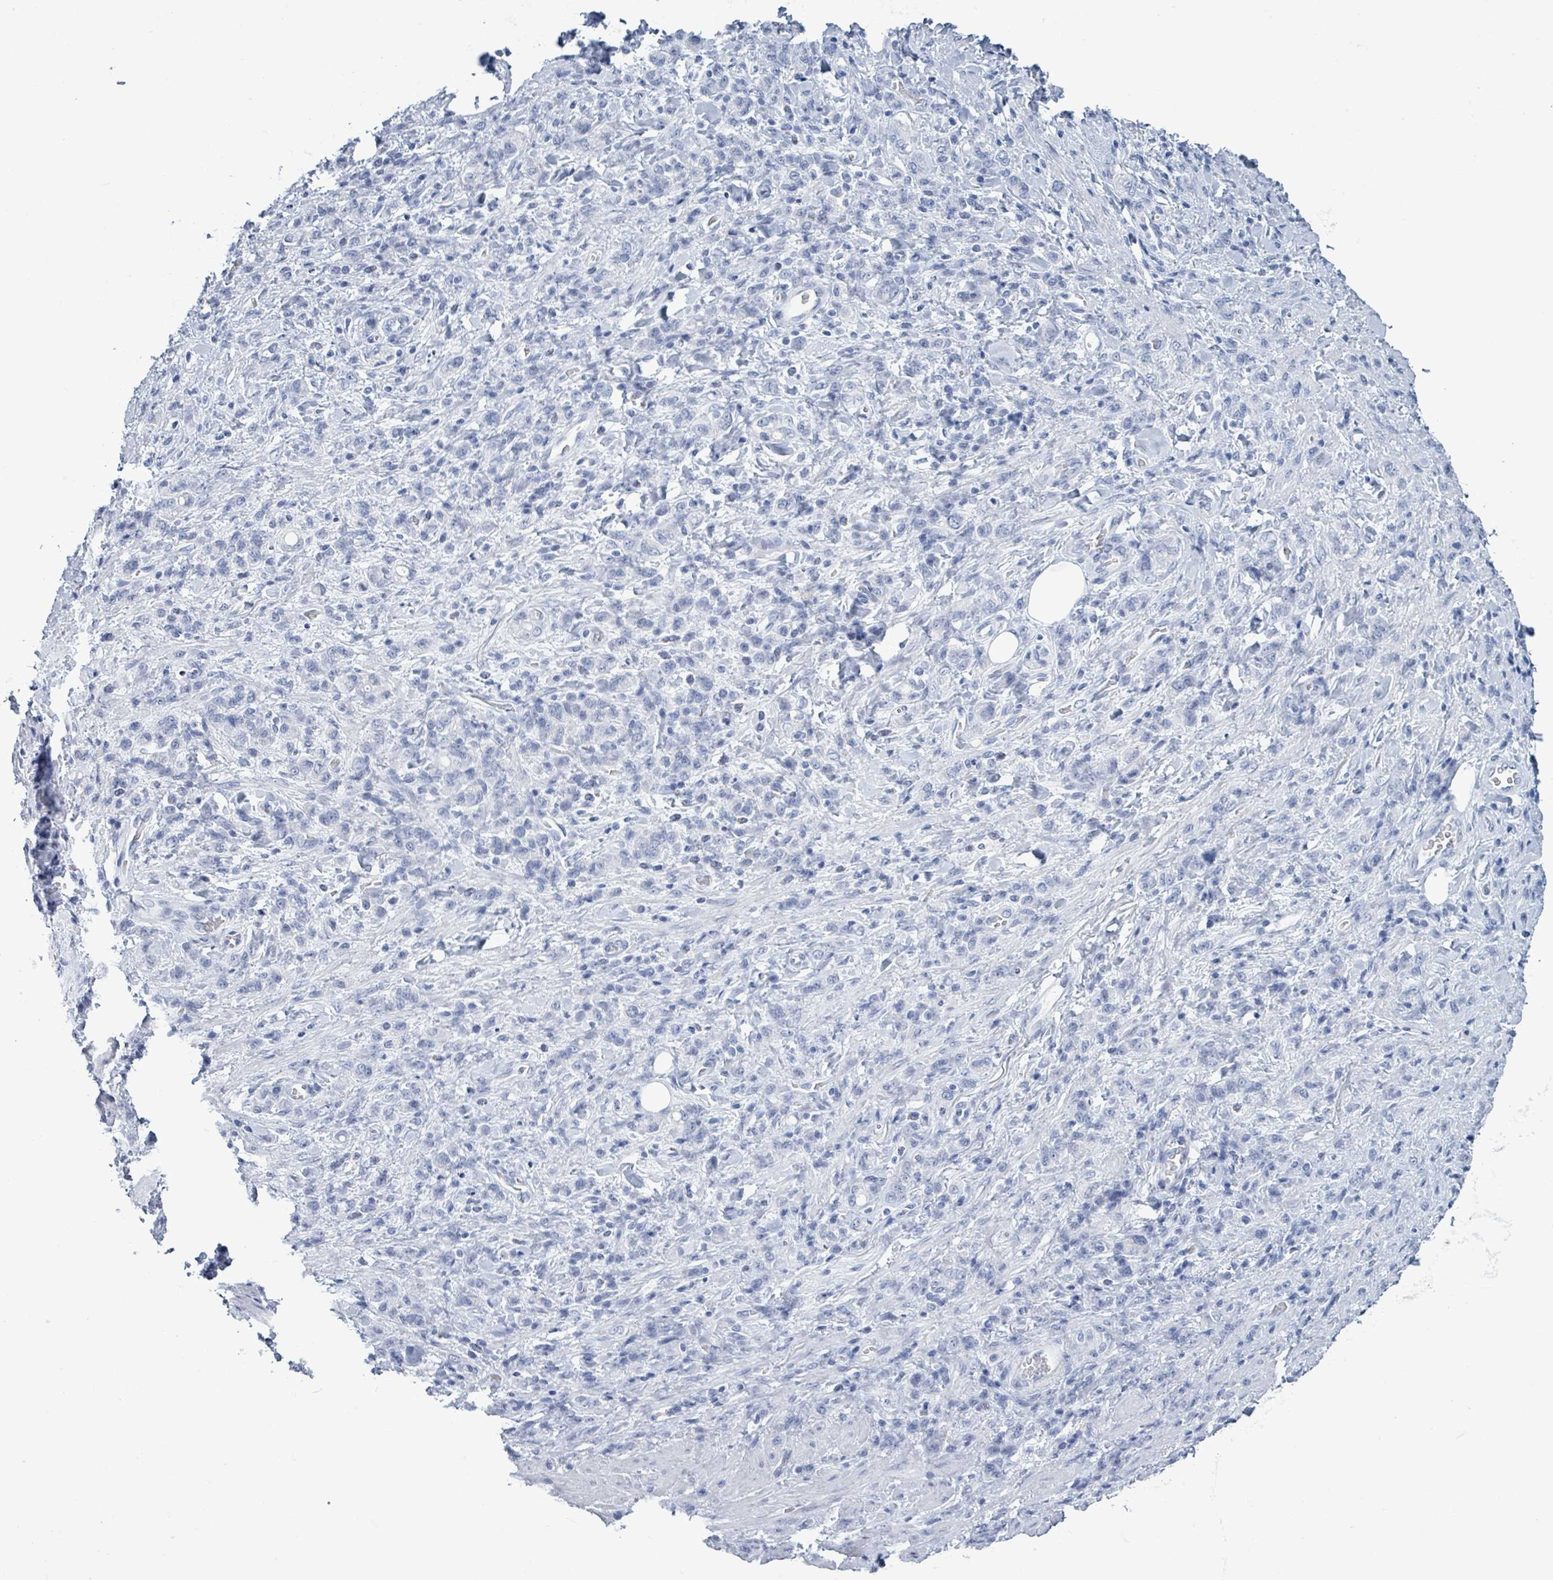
{"staining": {"intensity": "negative", "quantity": "none", "location": "none"}, "tissue": "stomach cancer", "cell_type": "Tumor cells", "image_type": "cancer", "snomed": [{"axis": "morphology", "description": "Adenocarcinoma, NOS"}, {"axis": "topography", "description": "Stomach"}], "caption": "Immunohistochemical staining of human stomach cancer shows no significant positivity in tumor cells.", "gene": "NKX2-1", "patient": {"sex": "male", "age": 77}}